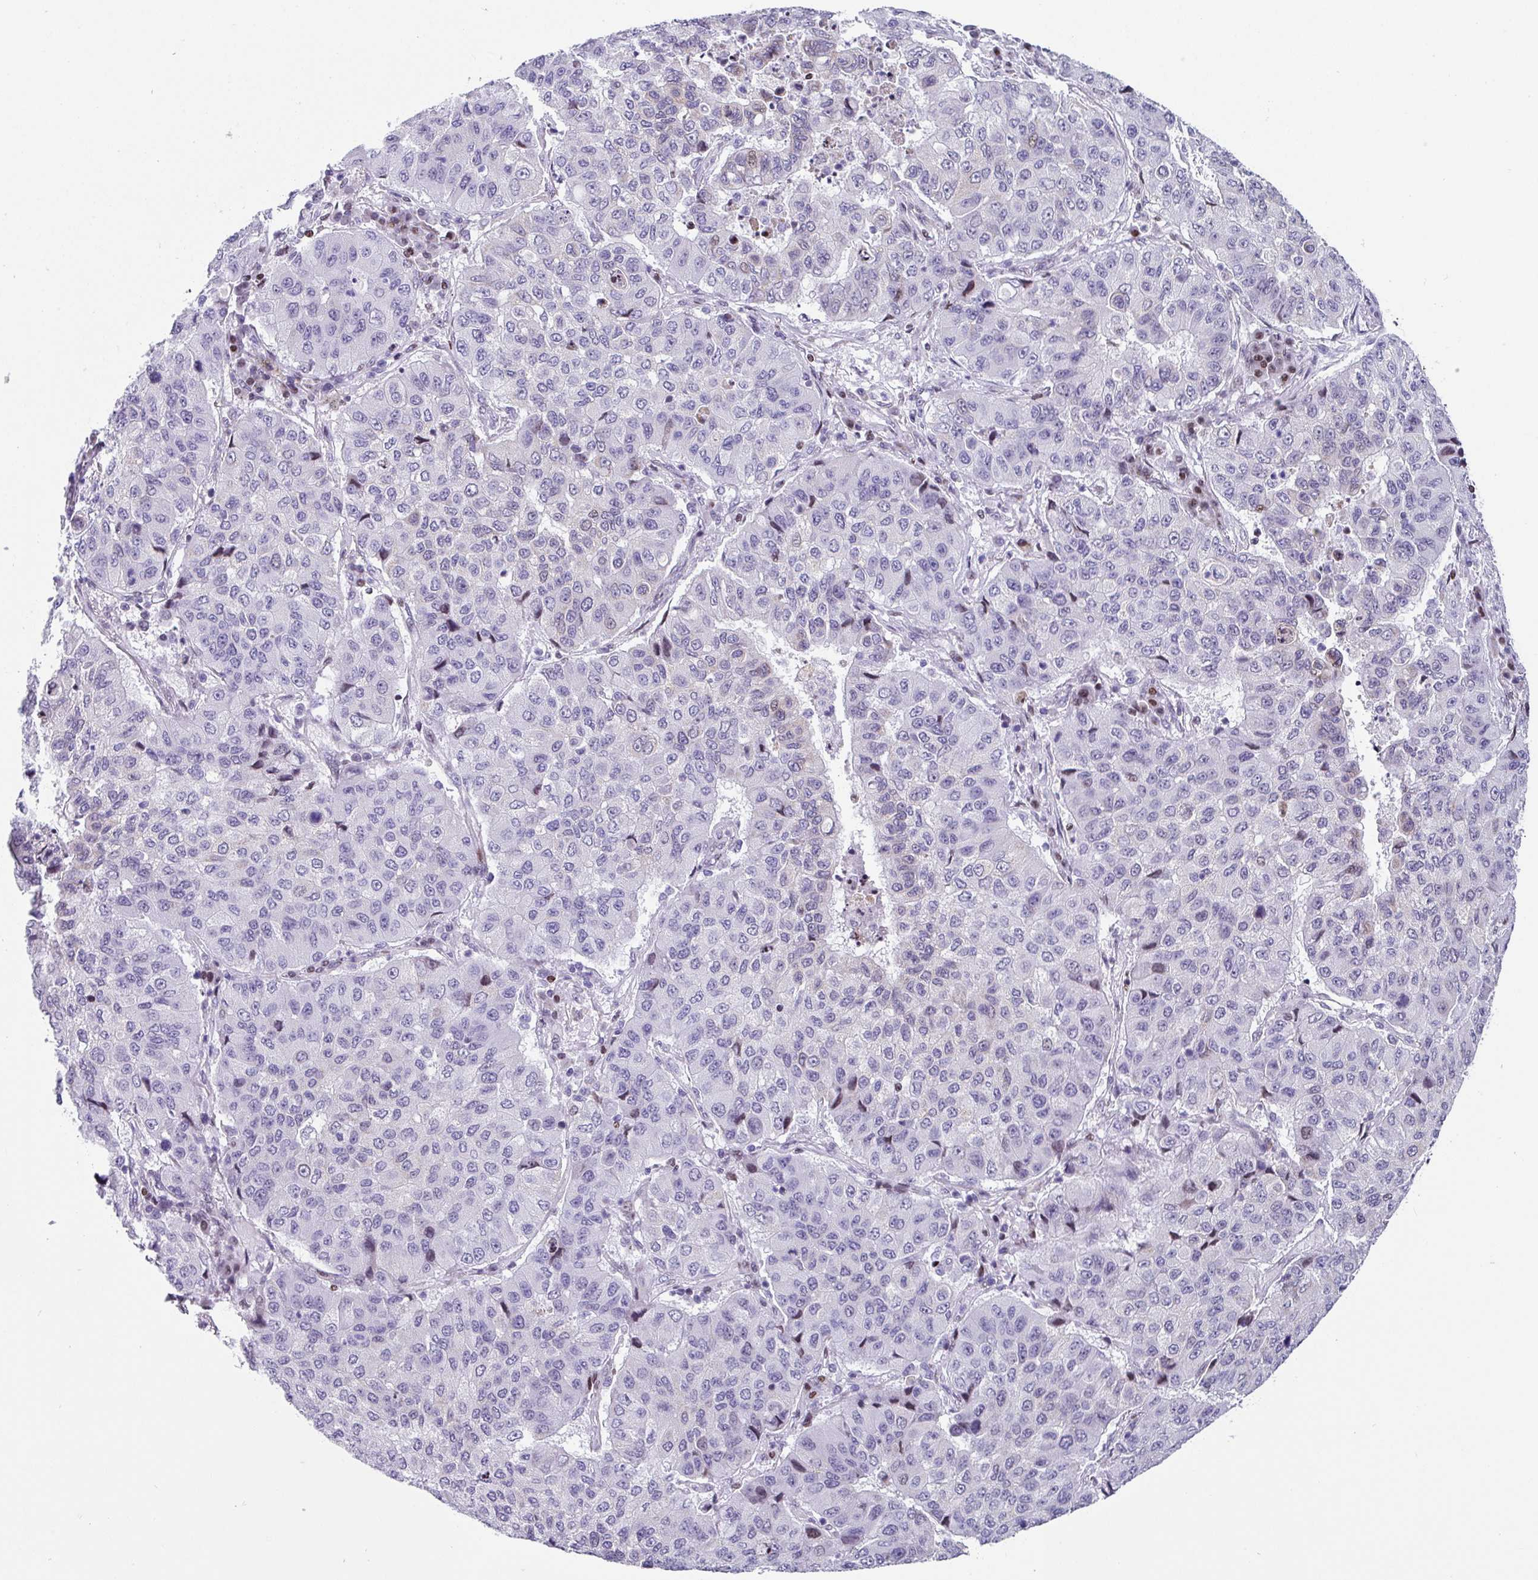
{"staining": {"intensity": "negative", "quantity": "none", "location": "none"}, "tissue": "lung cancer", "cell_type": "Tumor cells", "image_type": "cancer", "snomed": [{"axis": "morphology", "description": "Squamous cell carcinoma, NOS"}, {"axis": "topography", "description": "Lung"}], "caption": "Micrograph shows no protein positivity in tumor cells of squamous cell carcinoma (lung) tissue.", "gene": "TCF3", "patient": {"sex": "male", "age": 74}}